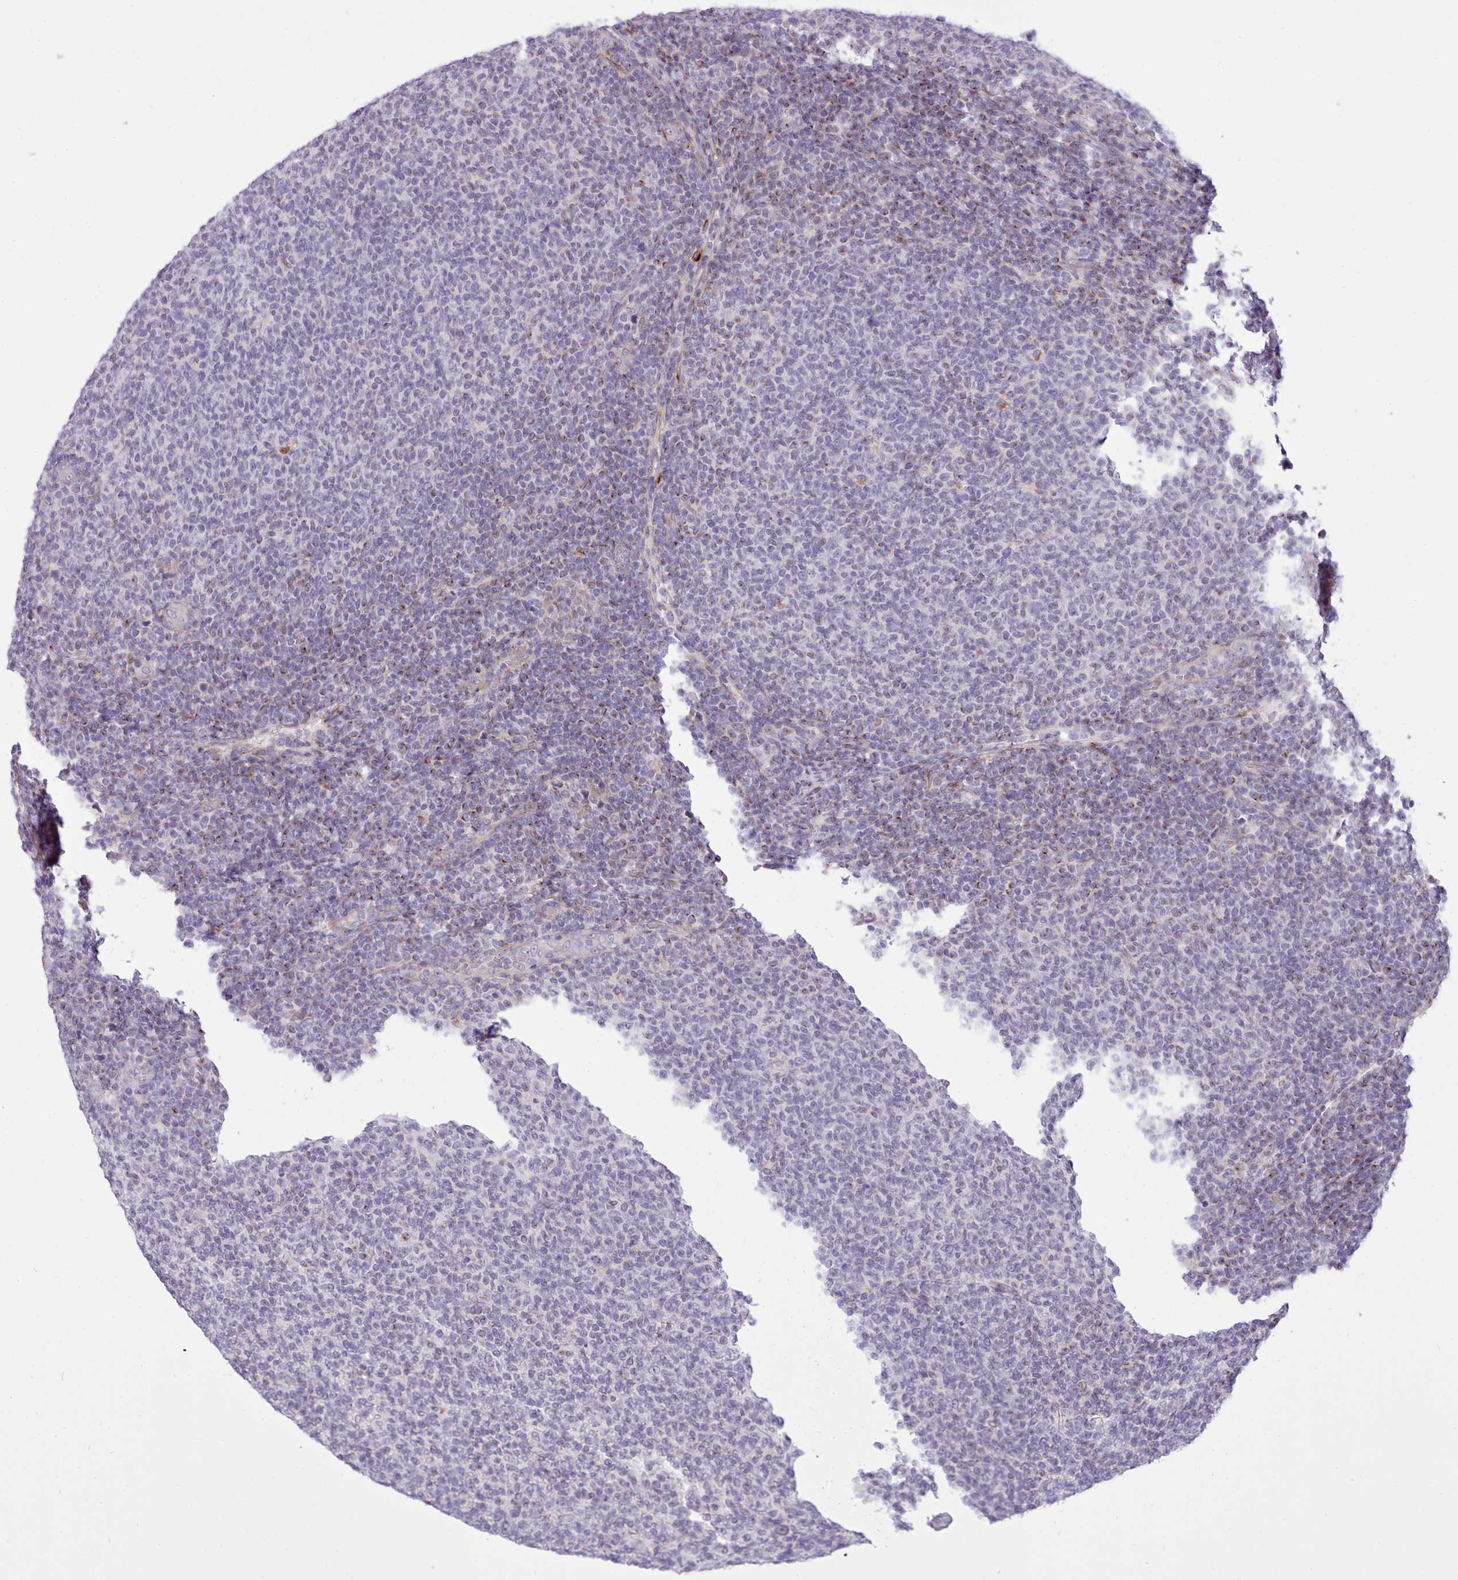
{"staining": {"intensity": "weak", "quantity": "<25%", "location": "cytoplasmic/membranous"}, "tissue": "lymphoma", "cell_type": "Tumor cells", "image_type": "cancer", "snomed": [{"axis": "morphology", "description": "Malignant lymphoma, non-Hodgkin's type, Low grade"}, {"axis": "topography", "description": "Lymph node"}], "caption": "This is a micrograph of immunohistochemistry (IHC) staining of malignant lymphoma, non-Hodgkin's type (low-grade), which shows no expression in tumor cells. Brightfield microscopy of immunohistochemistry (IHC) stained with DAB (3,3'-diaminobenzidine) (brown) and hematoxylin (blue), captured at high magnification.", "gene": "CYP2A13", "patient": {"sex": "male", "age": 66}}